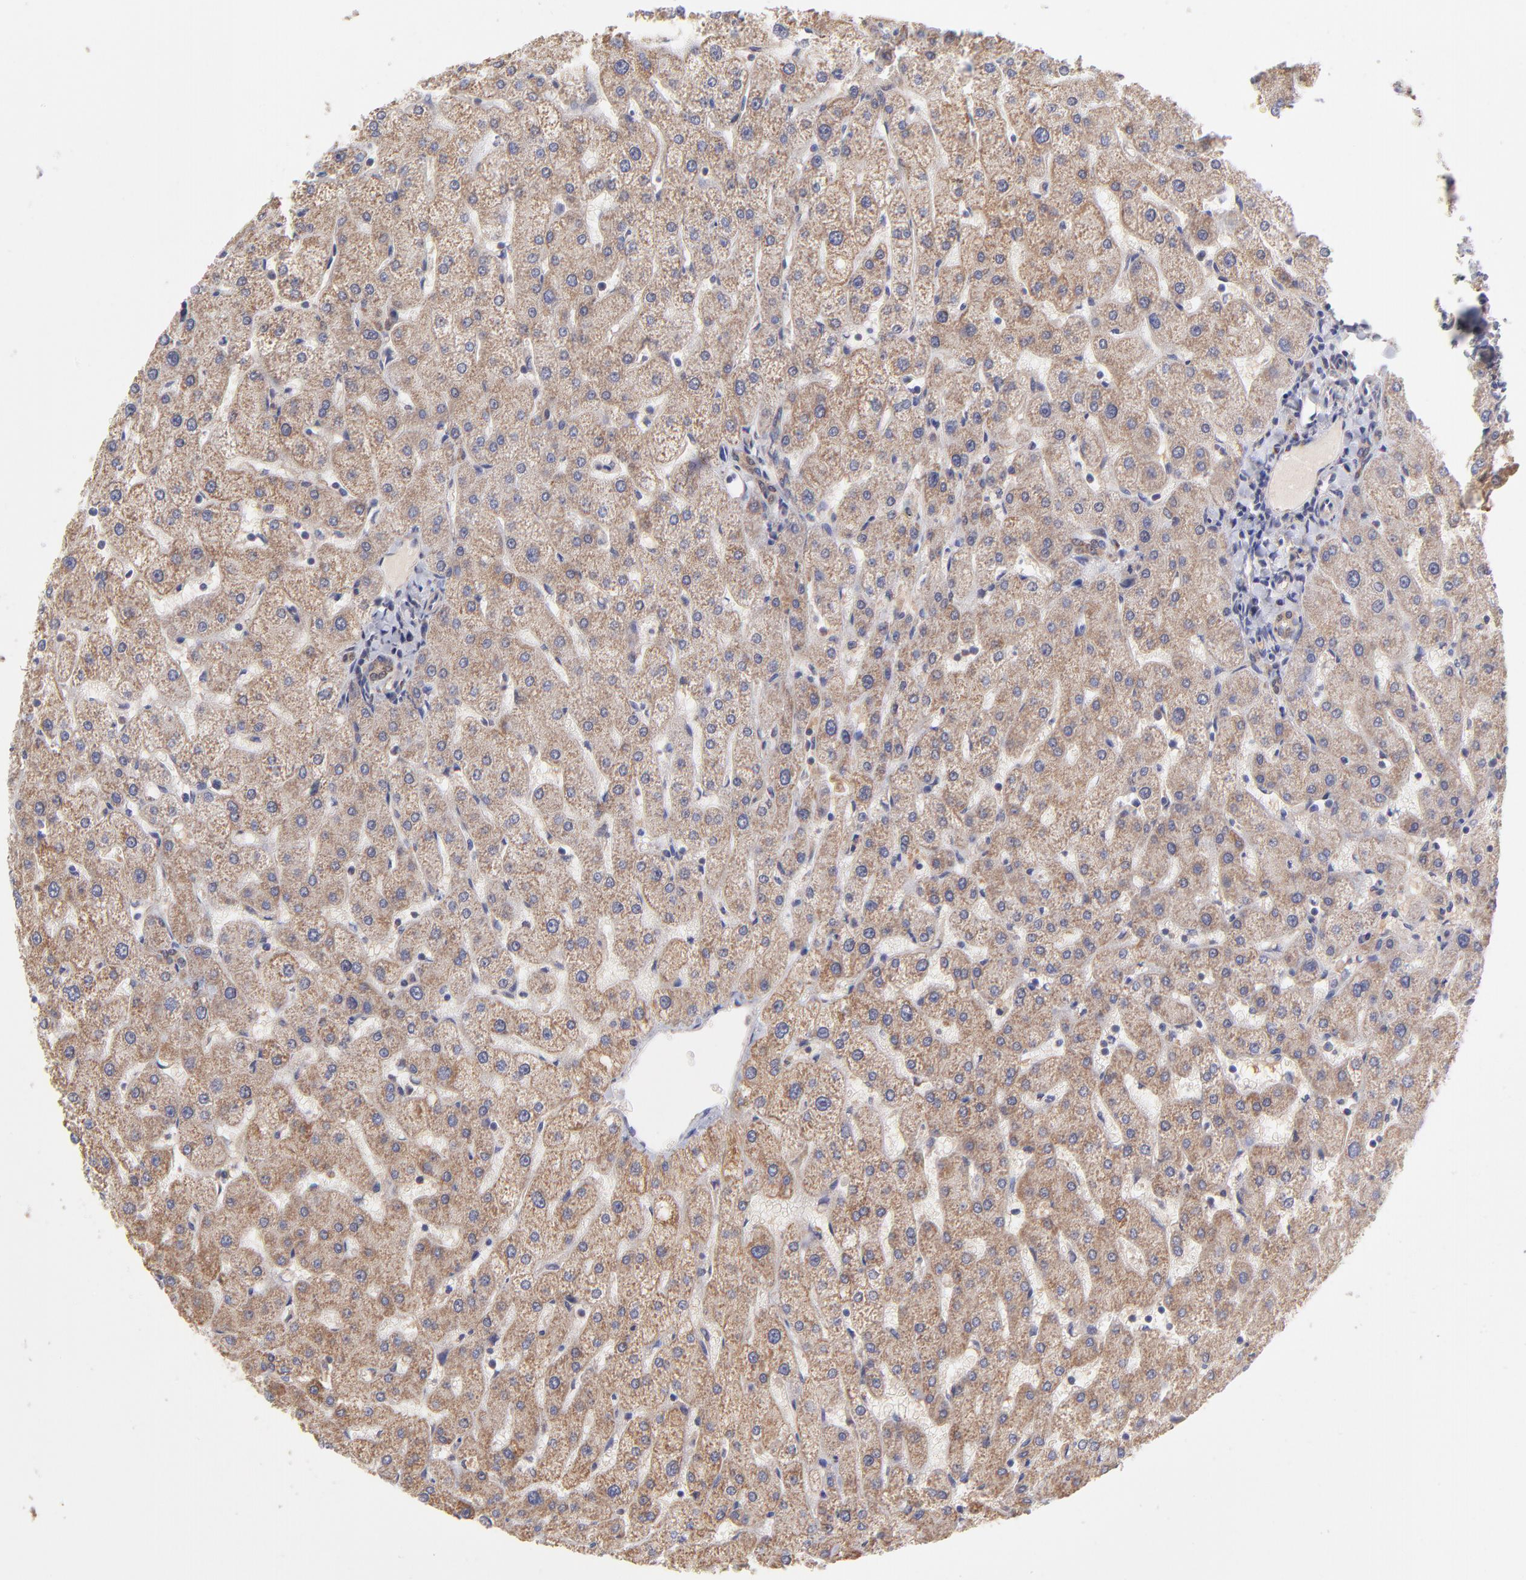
{"staining": {"intensity": "moderate", "quantity": ">75%", "location": "cytoplasmic/membranous"}, "tissue": "liver", "cell_type": "Cholangiocytes", "image_type": "normal", "snomed": [{"axis": "morphology", "description": "Normal tissue, NOS"}, {"axis": "topography", "description": "Liver"}], "caption": "Normal liver demonstrates moderate cytoplasmic/membranous positivity in approximately >75% of cholangiocytes.", "gene": "UBE2H", "patient": {"sex": "male", "age": 67}}